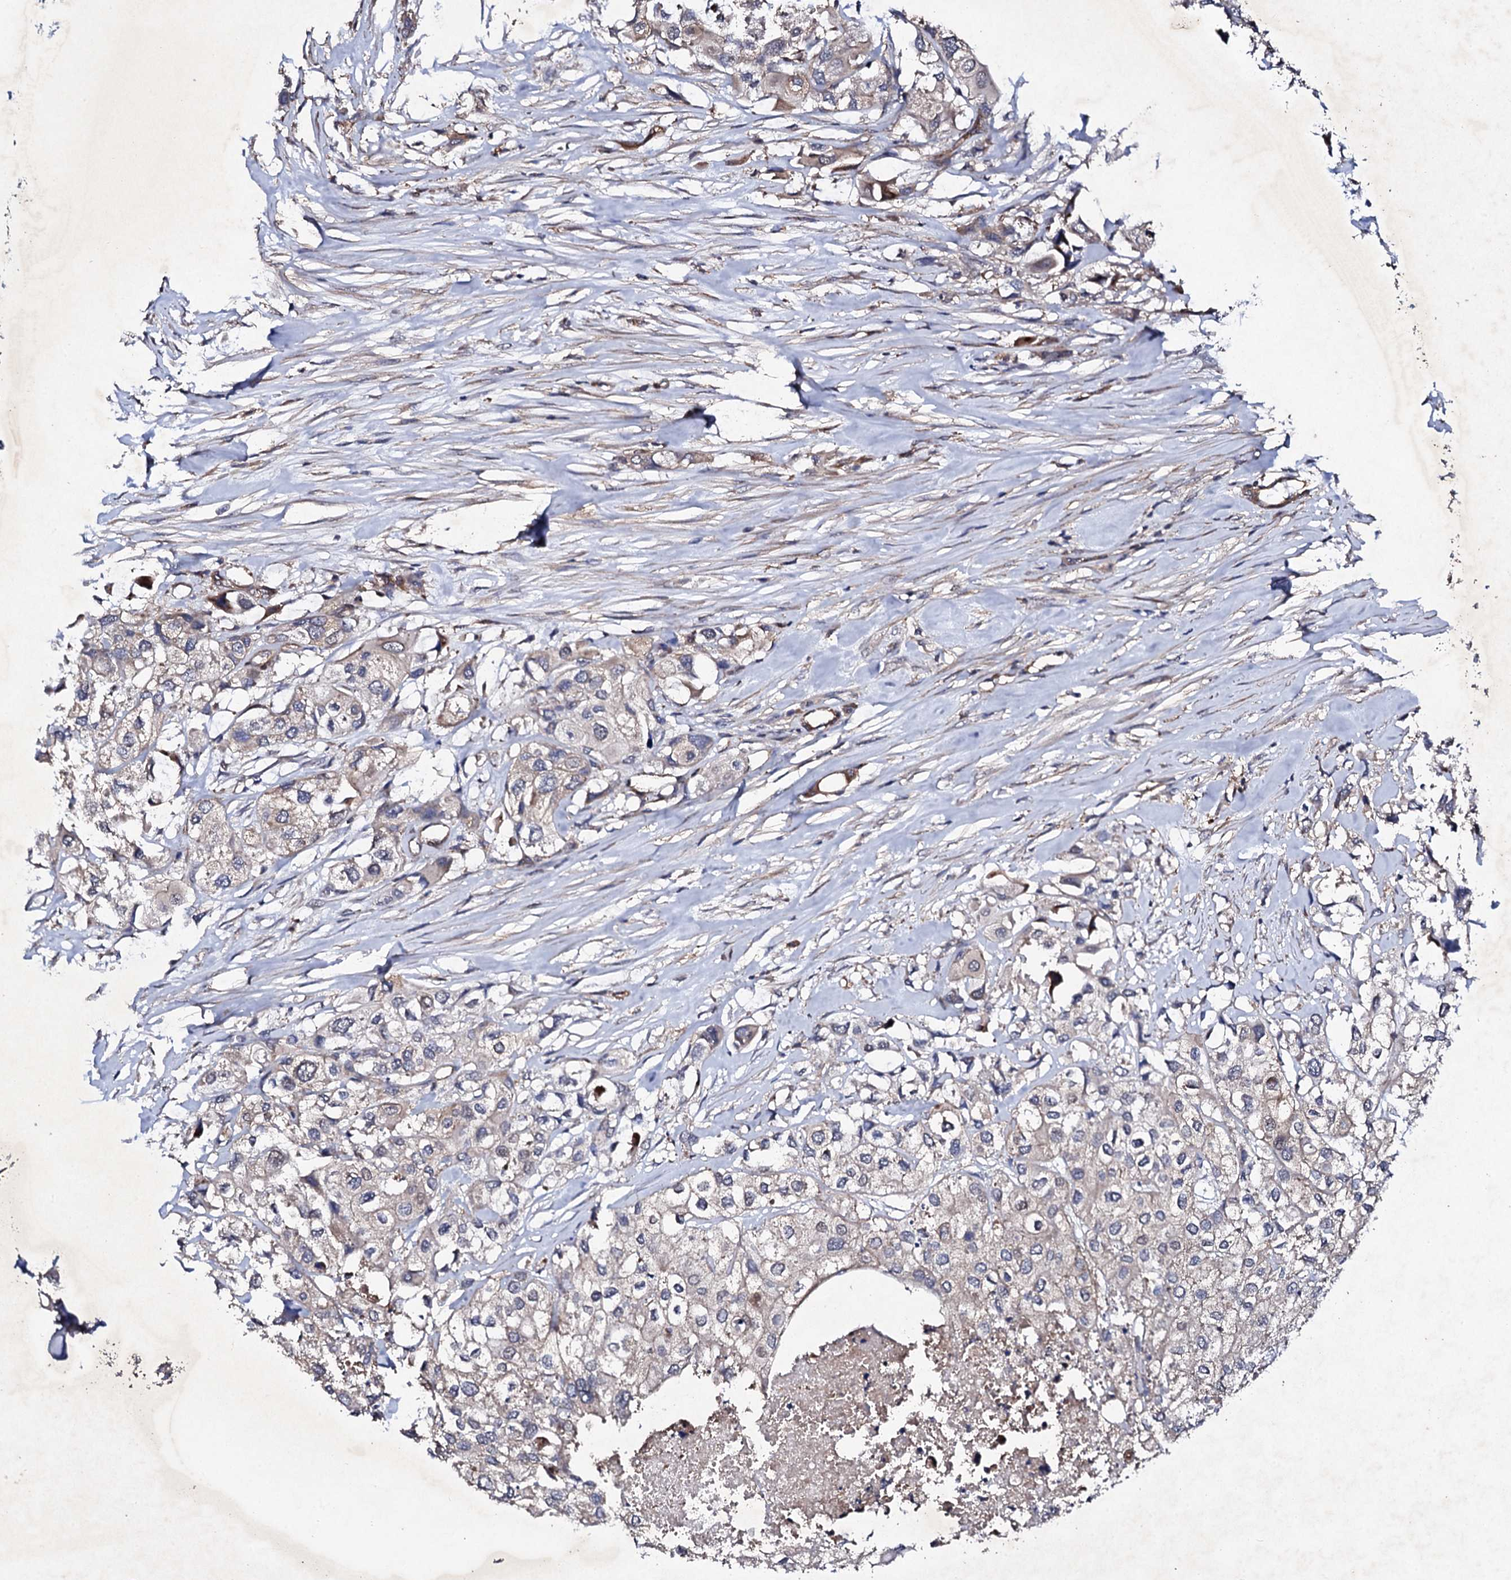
{"staining": {"intensity": "weak", "quantity": "25%-75%", "location": "cytoplasmic/membranous"}, "tissue": "urothelial cancer", "cell_type": "Tumor cells", "image_type": "cancer", "snomed": [{"axis": "morphology", "description": "Urothelial carcinoma, High grade"}, {"axis": "topography", "description": "Urinary bladder"}], "caption": "High-grade urothelial carcinoma tissue demonstrates weak cytoplasmic/membranous positivity in about 25%-75% of tumor cells", "gene": "MOCOS", "patient": {"sex": "male", "age": 64}}